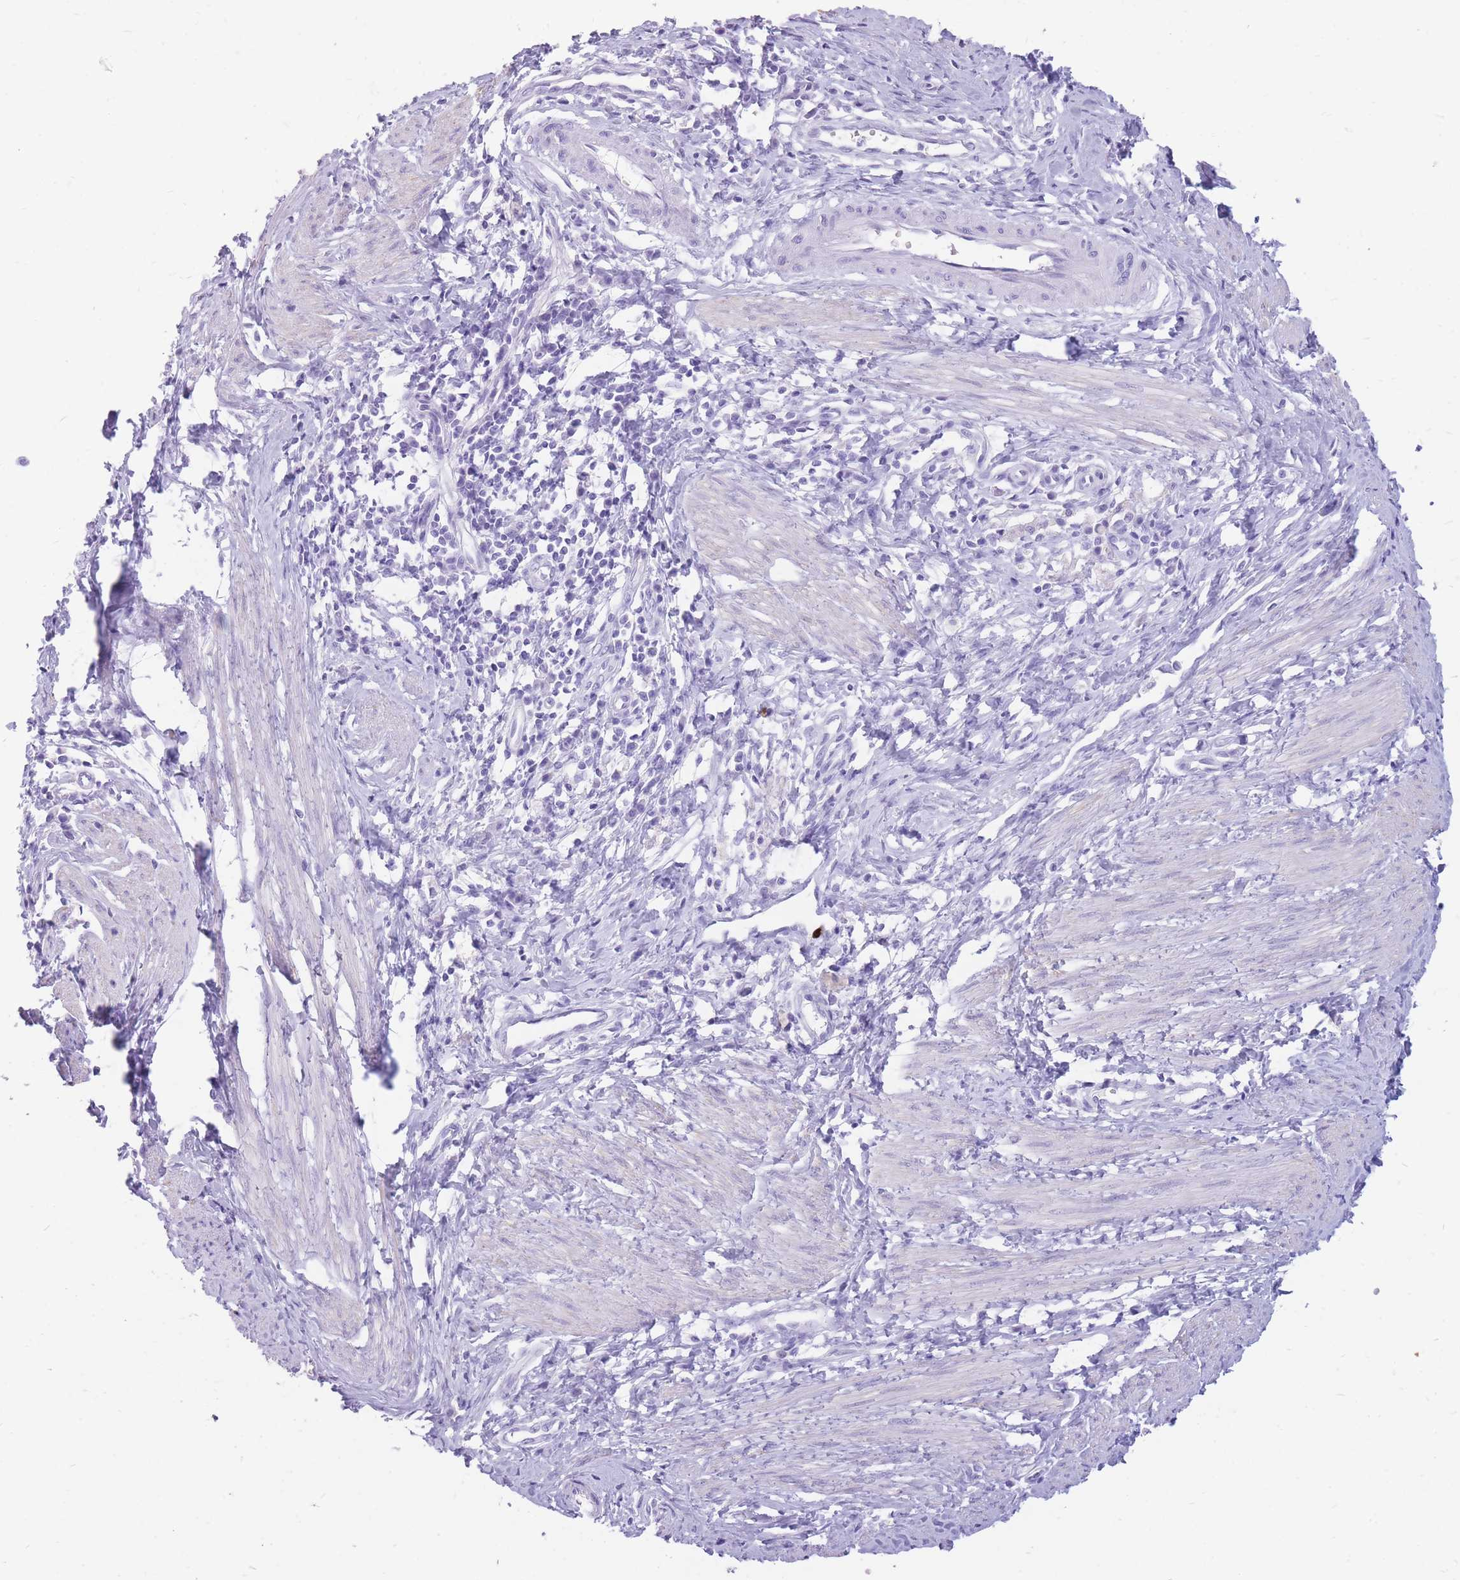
{"staining": {"intensity": "negative", "quantity": "none", "location": "none"}, "tissue": "cervical cancer", "cell_type": "Tumor cells", "image_type": "cancer", "snomed": [{"axis": "morphology", "description": "Adenocarcinoma, NOS"}, {"axis": "topography", "description": "Cervix"}], "caption": "Immunohistochemistry (IHC) histopathology image of neoplastic tissue: human cervical adenocarcinoma stained with DAB exhibits no significant protein expression in tumor cells. (DAB immunohistochemistry, high magnification).", "gene": "CYP21A2", "patient": {"sex": "female", "age": 36}}